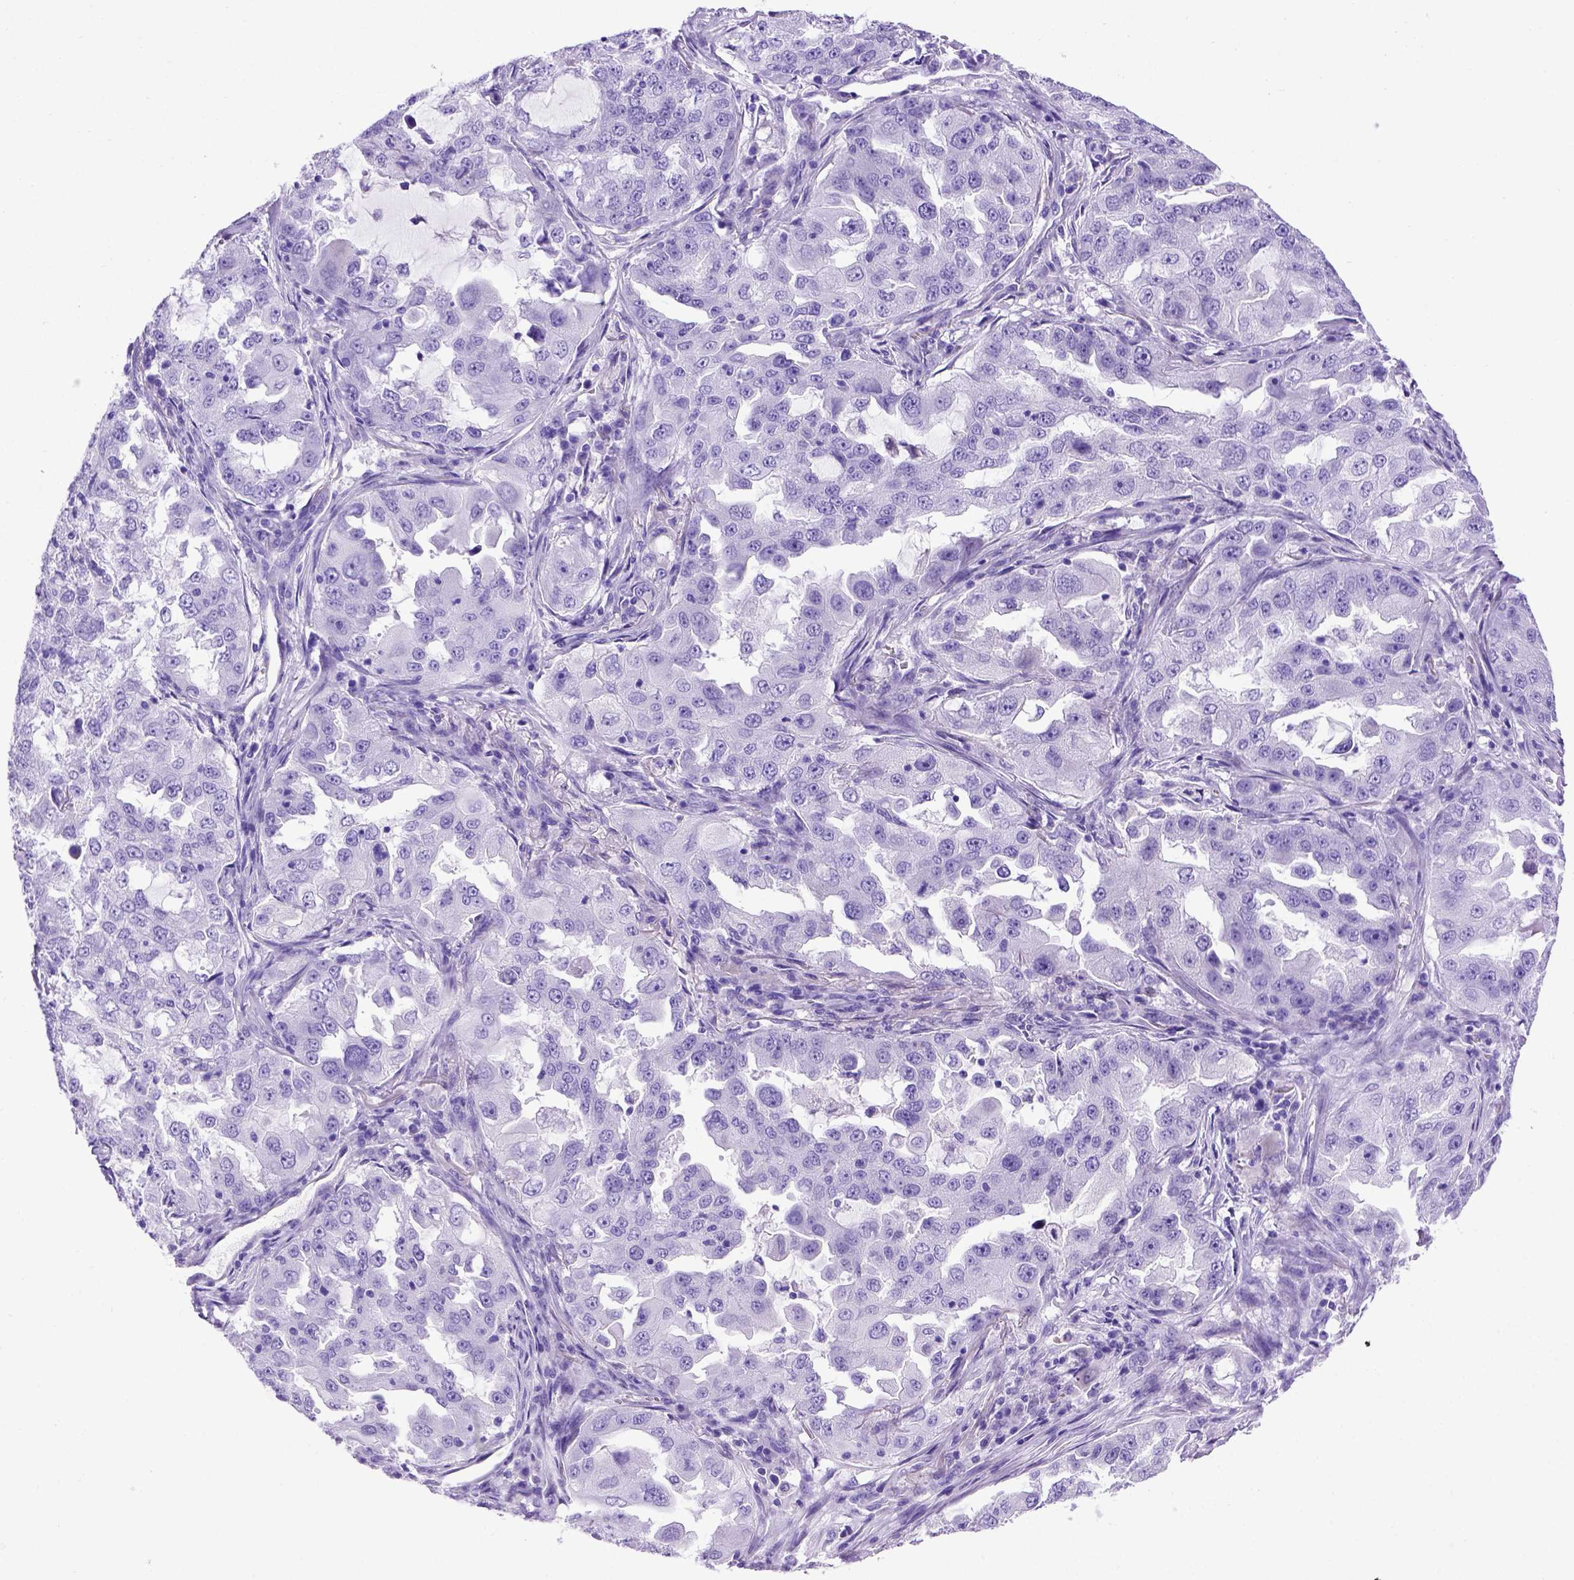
{"staining": {"intensity": "negative", "quantity": "none", "location": "none"}, "tissue": "lung cancer", "cell_type": "Tumor cells", "image_type": "cancer", "snomed": [{"axis": "morphology", "description": "Adenocarcinoma, NOS"}, {"axis": "topography", "description": "Lung"}], "caption": "DAB immunohistochemical staining of human lung cancer reveals no significant positivity in tumor cells.", "gene": "MEOX2", "patient": {"sex": "female", "age": 61}}